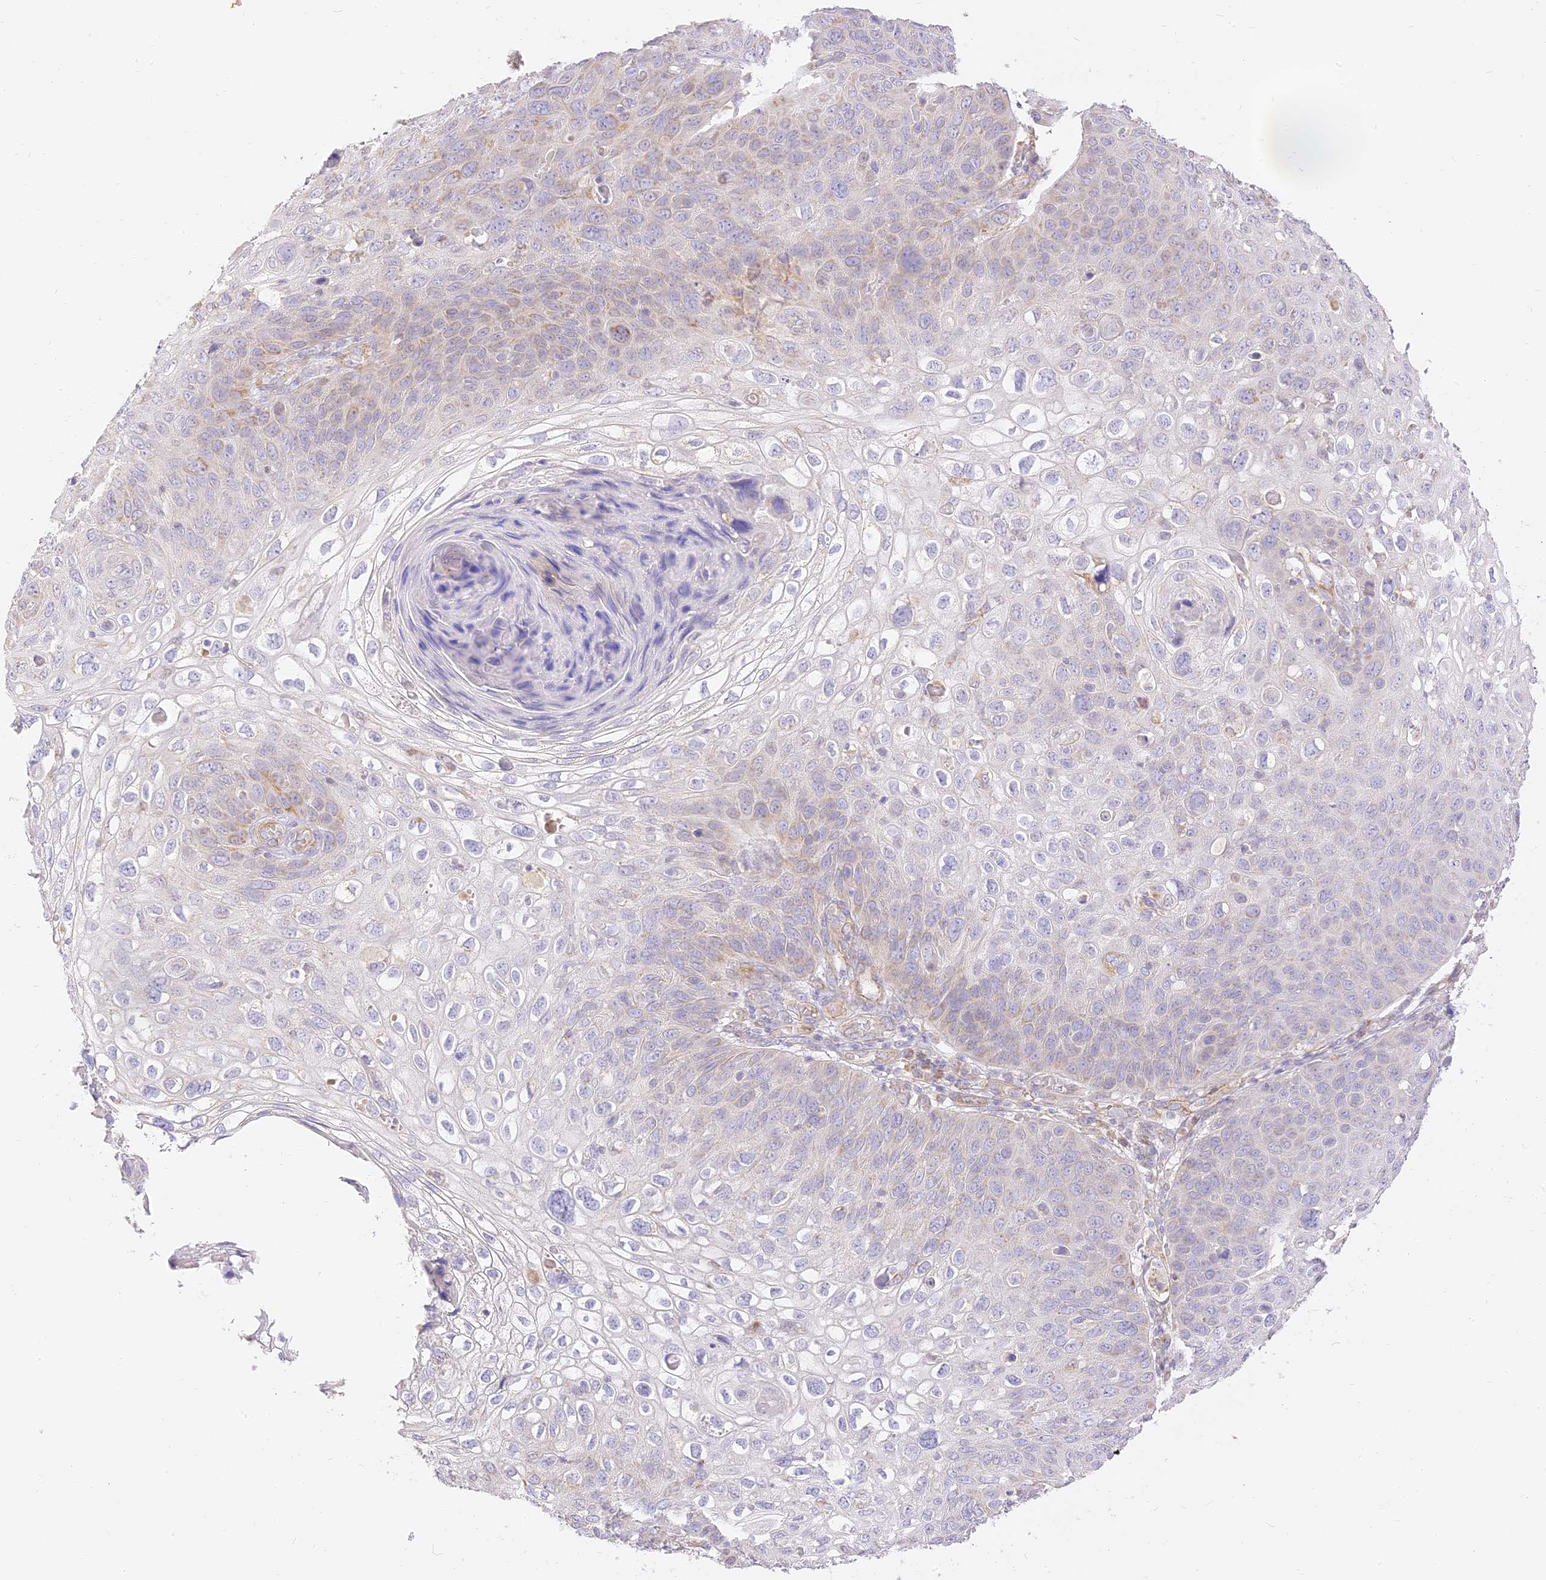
{"staining": {"intensity": "moderate", "quantity": "<25%", "location": "cytoplasmic/membranous"}, "tissue": "skin cancer", "cell_type": "Tumor cells", "image_type": "cancer", "snomed": [{"axis": "morphology", "description": "Squamous cell carcinoma, NOS"}, {"axis": "topography", "description": "Skin"}], "caption": "Immunohistochemical staining of squamous cell carcinoma (skin) reveals moderate cytoplasmic/membranous protein expression in approximately <25% of tumor cells.", "gene": "LRRC15", "patient": {"sex": "female", "age": 90}}